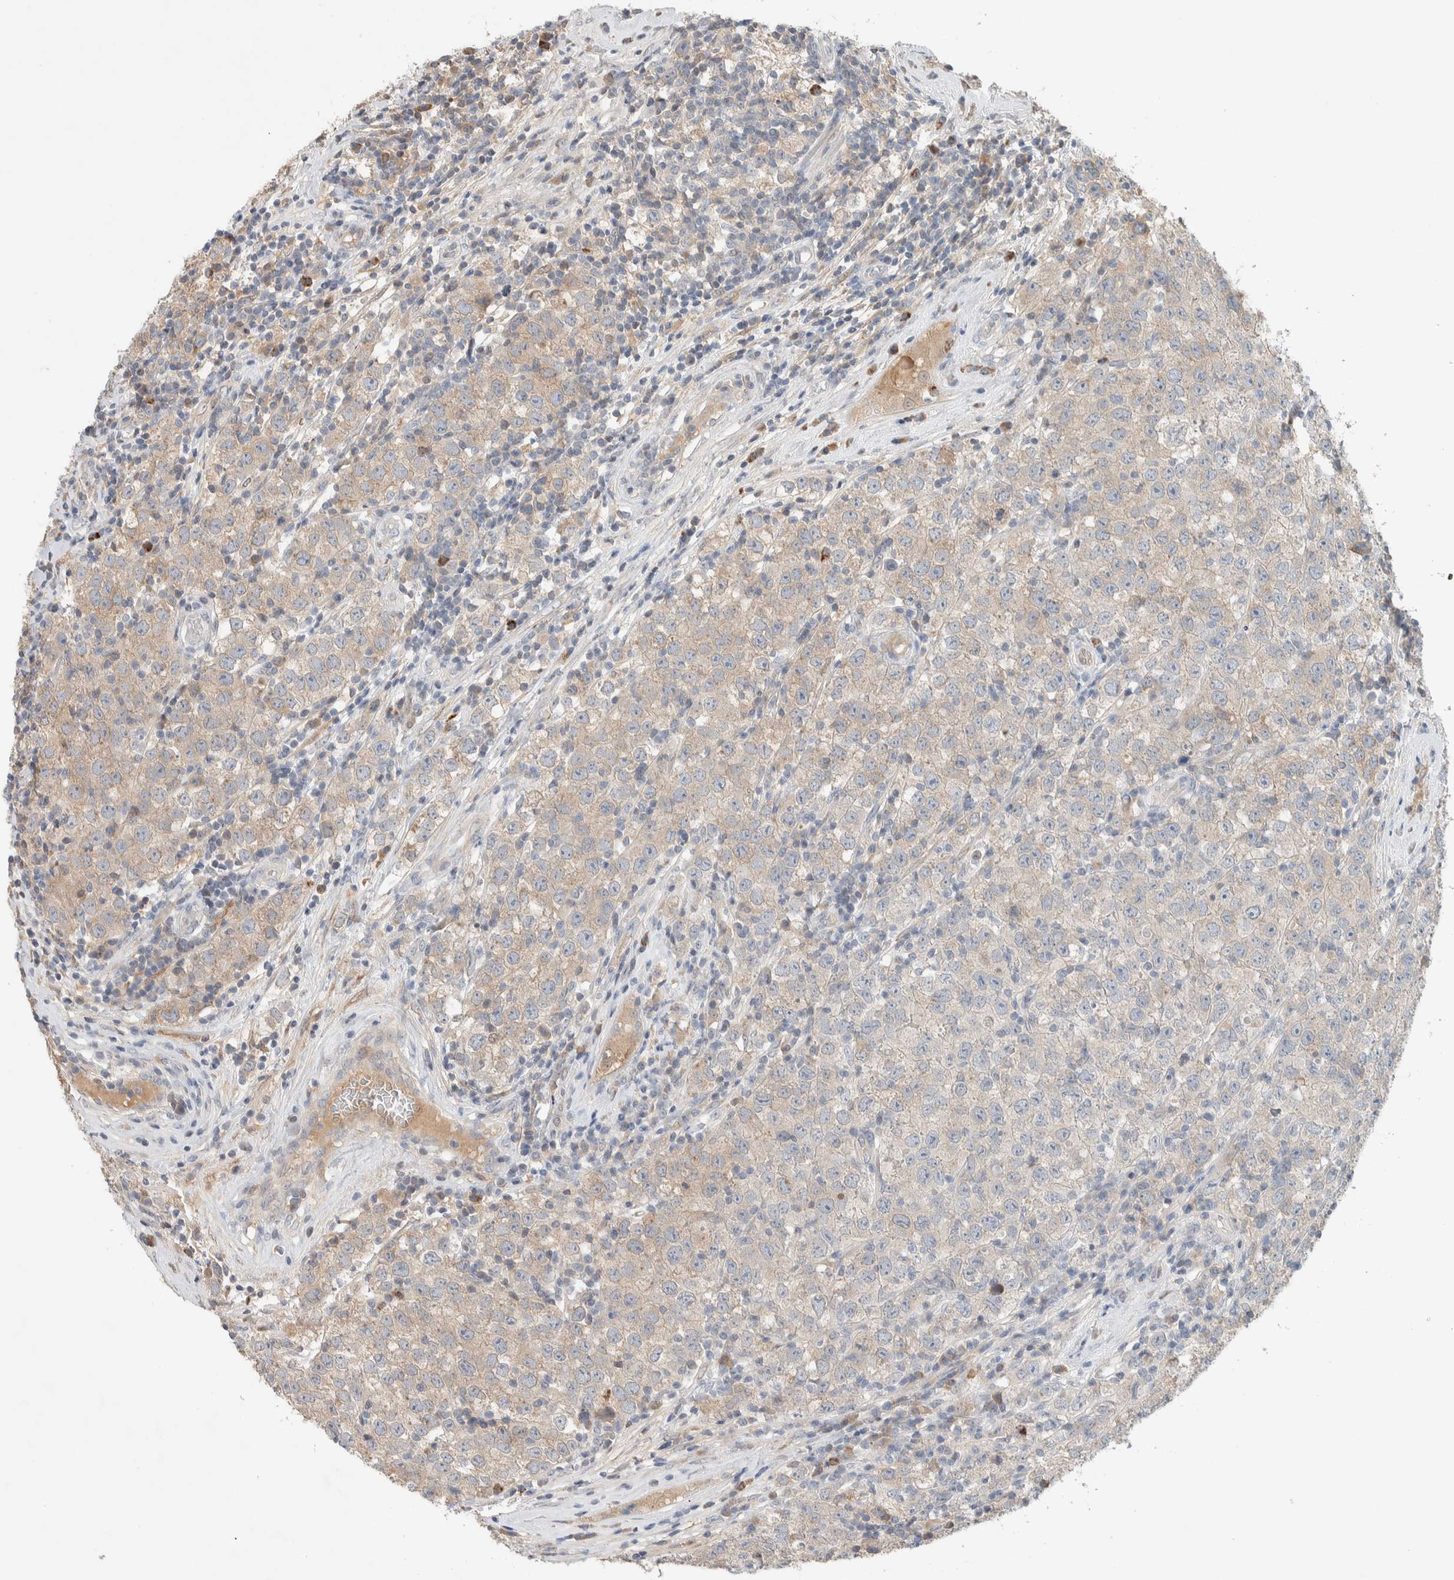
{"staining": {"intensity": "weak", "quantity": "25%-75%", "location": "cytoplasmic/membranous"}, "tissue": "testis cancer", "cell_type": "Tumor cells", "image_type": "cancer", "snomed": [{"axis": "morphology", "description": "Seminoma, NOS"}, {"axis": "morphology", "description": "Carcinoma, Embryonal, NOS"}, {"axis": "topography", "description": "Testis"}], "caption": "Testis cancer stained for a protein (brown) exhibits weak cytoplasmic/membranous positive expression in approximately 25%-75% of tumor cells.", "gene": "DEPTOR", "patient": {"sex": "male", "age": 28}}